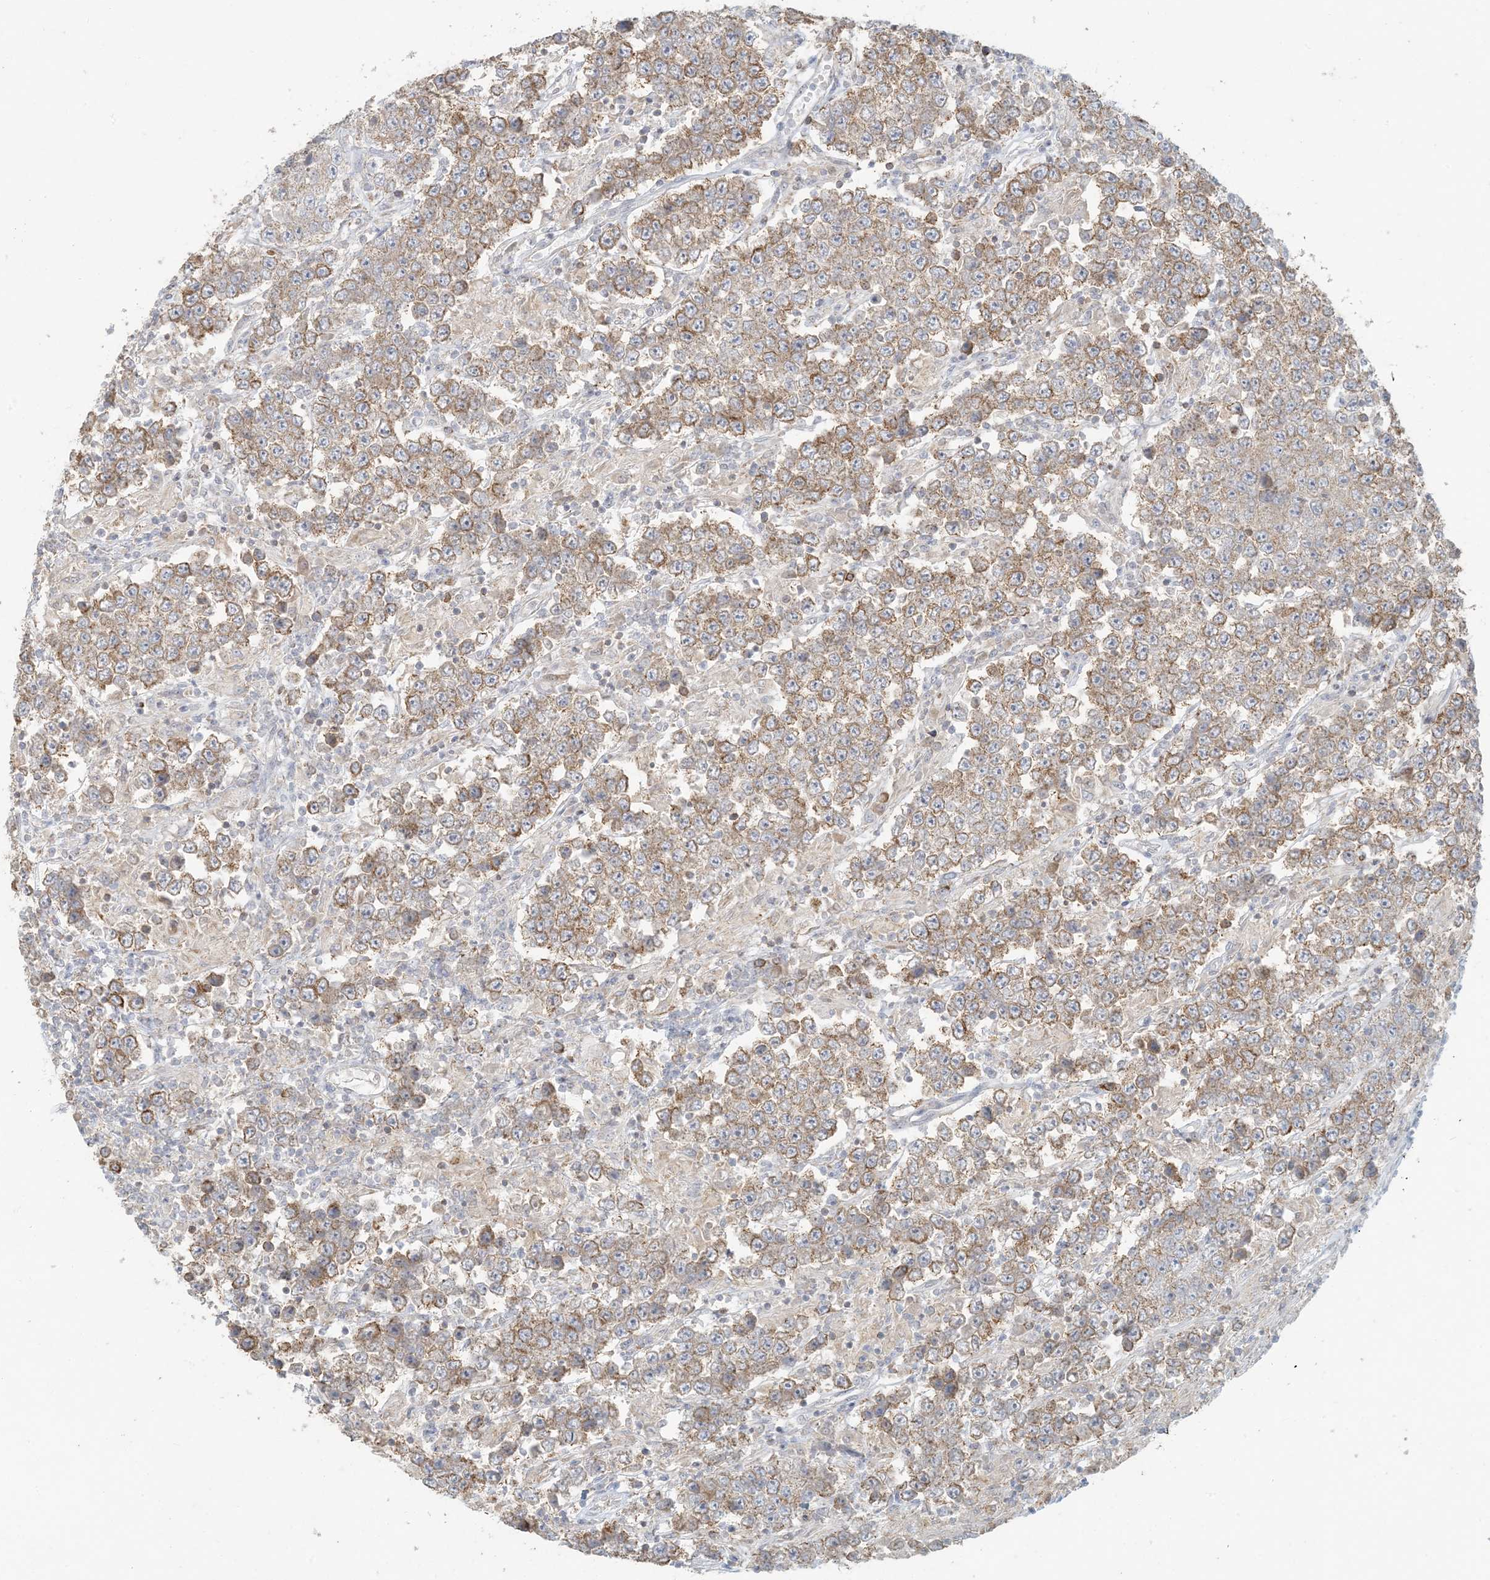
{"staining": {"intensity": "moderate", "quantity": ">75%", "location": "cytoplasmic/membranous"}, "tissue": "testis cancer", "cell_type": "Tumor cells", "image_type": "cancer", "snomed": [{"axis": "morphology", "description": "Normal tissue, NOS"}, {"axis": "morphology", "description": "Urothelial carcinoma, High grade"}, {"axis": "morphology", "description": "Seminoma, NOS"}, {"axis": "morphology", "description": "Carcinoma, Embryonal, NOS"}, {"axis": "topography", "description": "Urinary bladder"}, {"axis": "topography", "description": "Testis"}], "caption": "Protein analysis of testis cancer tissue displays moderate cytoplasmic/membranous expression in about >75% of tumor cells.", "gene": "HACL1", "patient": {"sex": "male", "age": 41}}